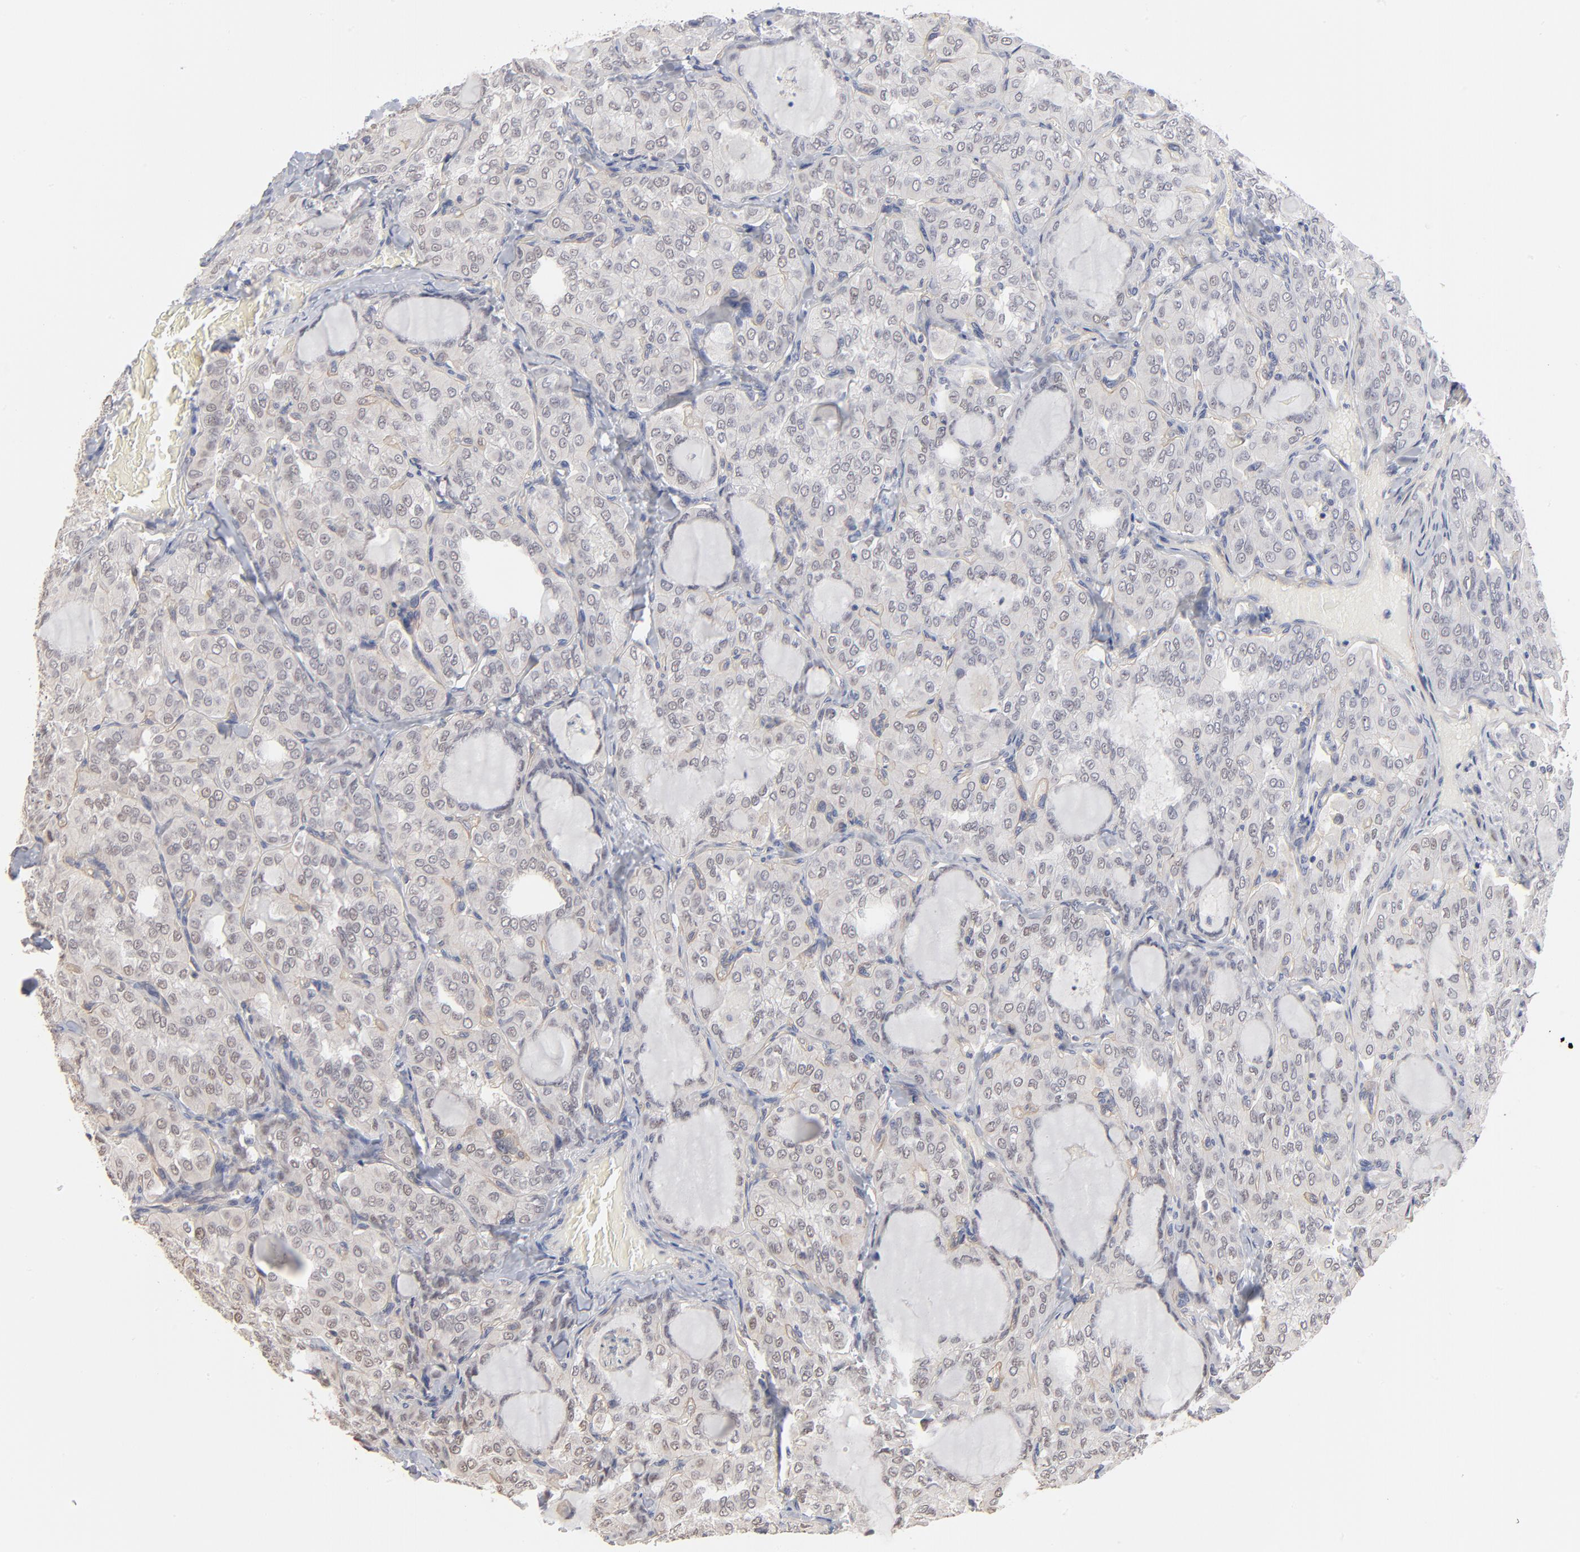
{"staining": {"intensity": "negative", "quantity": "none", "location": "none"}, "tissue": "thyroid cancer", "cell_type": "Tumor cells", "image_type": "cancer", "snomed": [{"axis": "morphology", "description": "Papillary adenocarcinoma, NOS"}, {"axis": "topography", "description": "Thyroid gland"}], "caption": "The photomicrograph demonstrates no significant positivity in tumor cells of thyroid papillary adenocarcinoma.", "gene": "SLC16A1", "patient": {"sex": "male", "age": 20}}